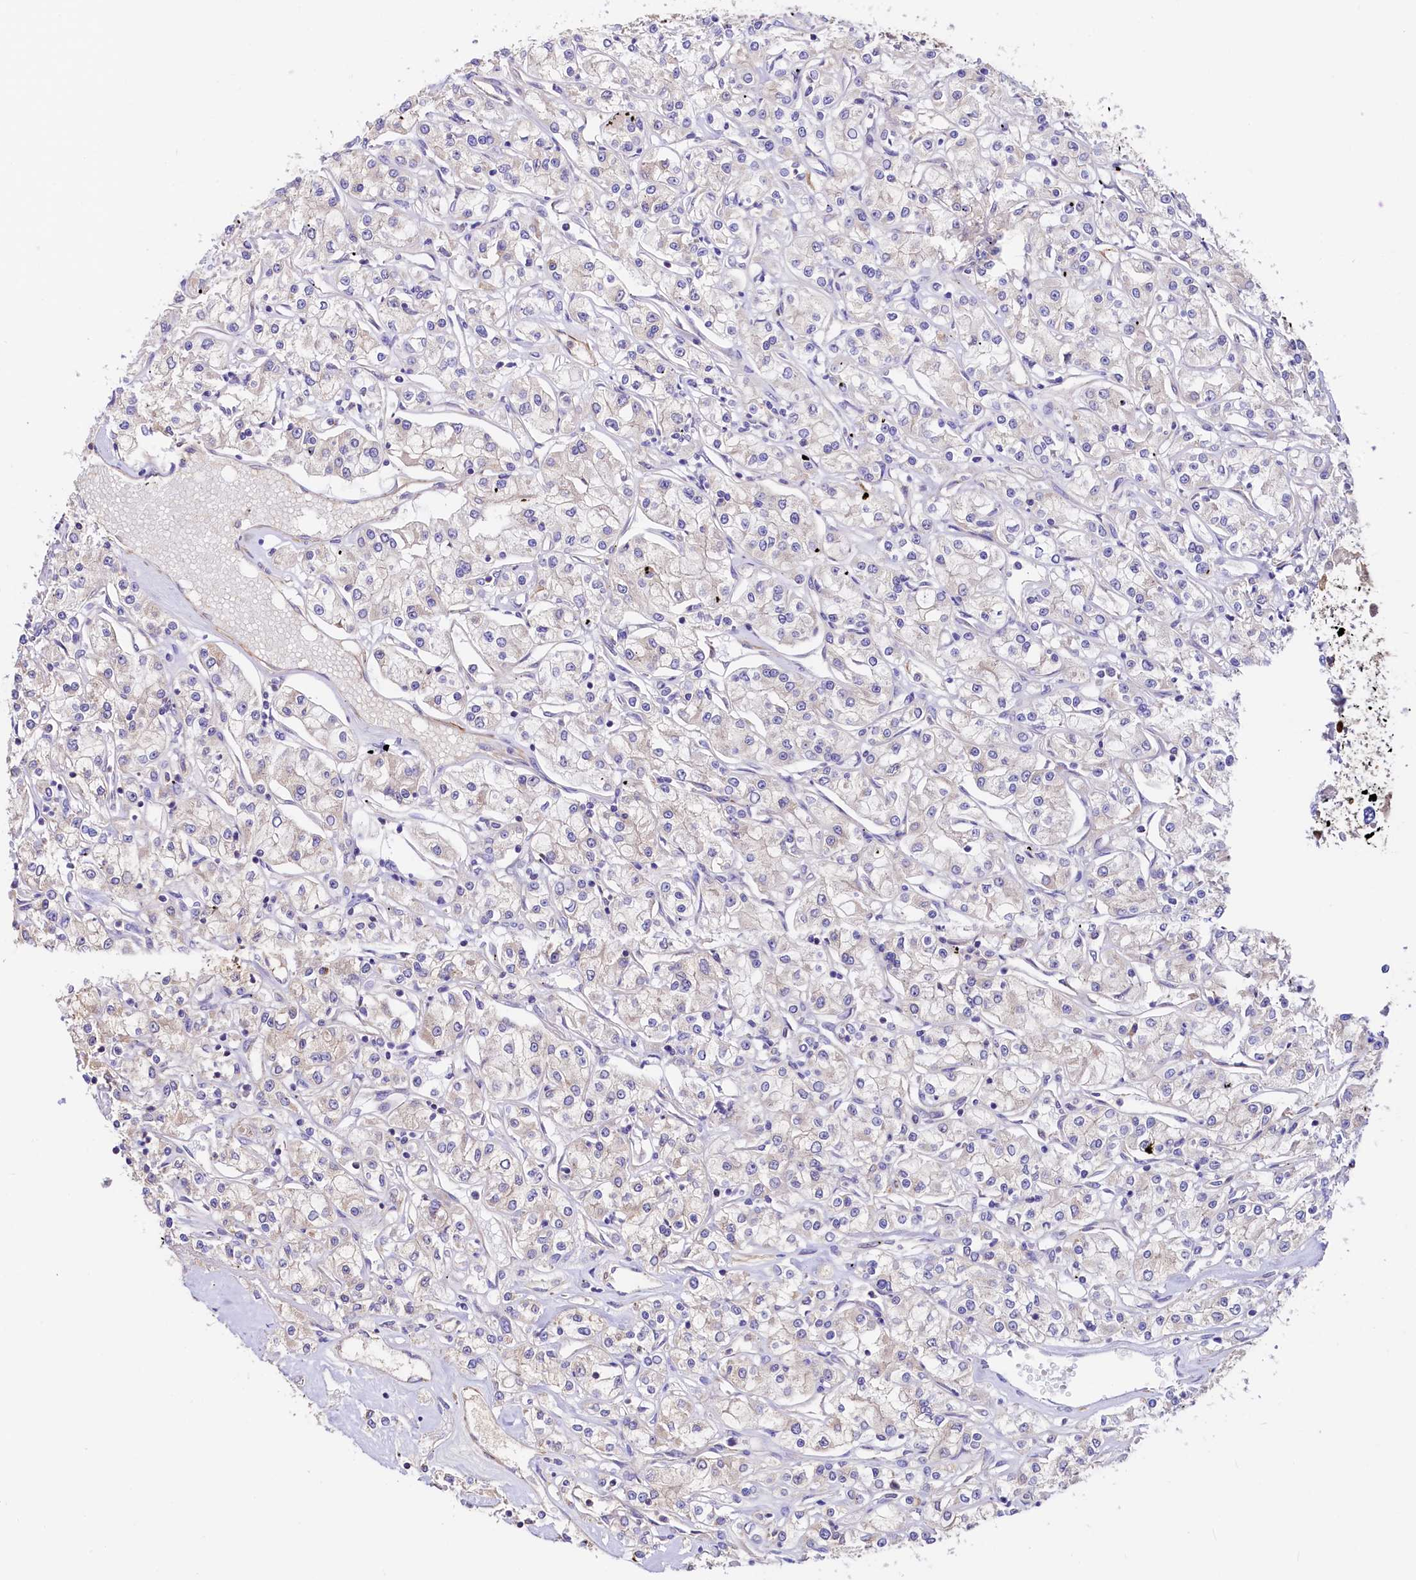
{"staining": {"intensity": "negative", "quantity": "none", "location": "none"}, "tissue": "renal cancer", "cell_type": "Tumor cells", "image_type": "cancer", "snomed": [{"axis": "morphology", "description": "Adenocarcinoma, NOS"}, {"axis": "topography", "description": "Kidney"}], "caption": "The photomicrograph demonstrates no staining of tumor cells in renal cancer (adenocarcinoma). Brightfield microscopy of immunohistochemistry (IHC) stained with DAB (brown) and hematoxylin (blue), captured at high magnification.", "gene": "CIAO3", "patient": {"sex": "female", "age": 59}}